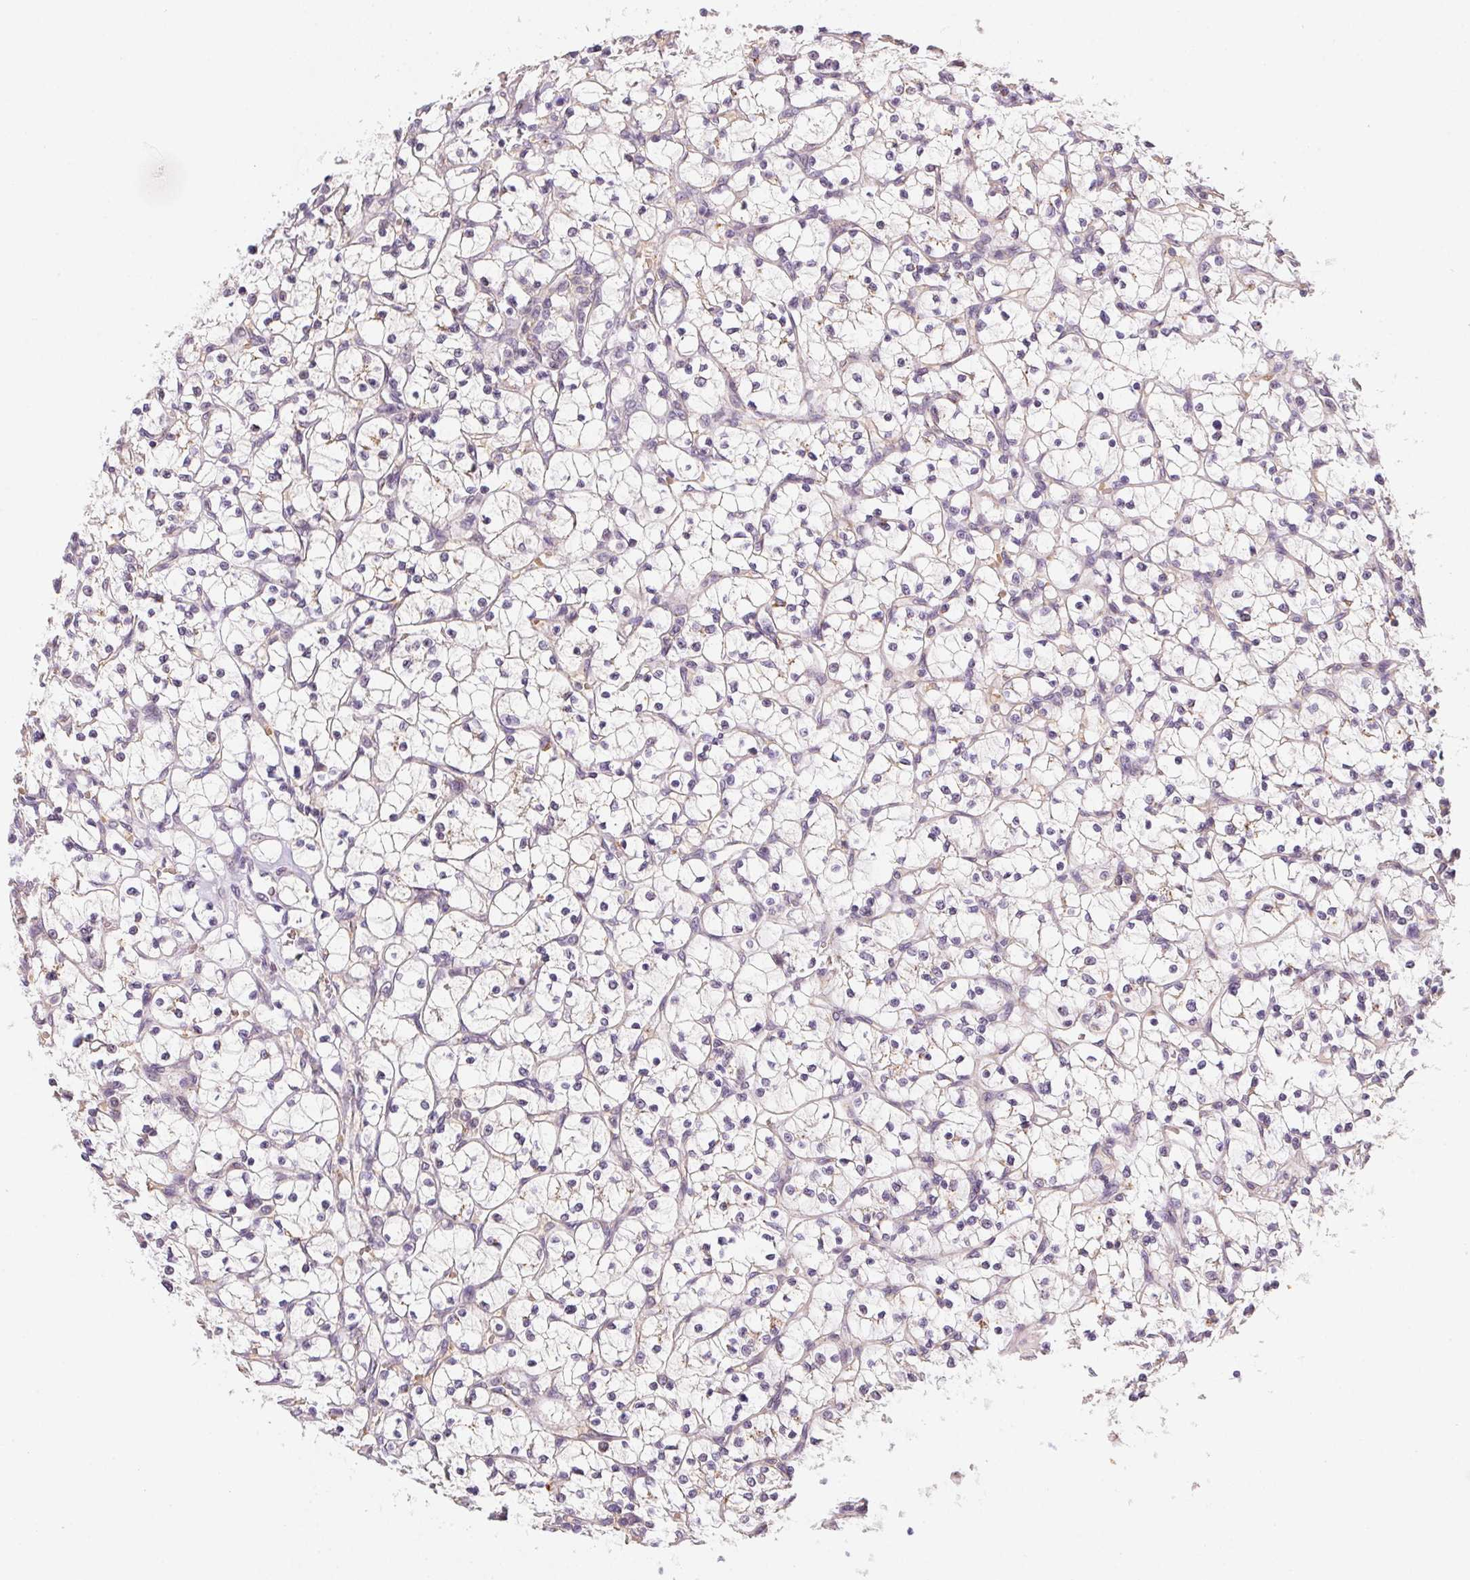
{"staining": {"intensity": "negative", "quantity": "none", "location": "none"}, "tissue": "renal cancer", "cell_type": "Tumor cells", "image_type": "cancer", "snomed": [{"axis": "morphology", "description": "Adenocarcinoma, NOS"}, {"axis": "topography", "description": "Kidney"}], "caption": "Immunohistochemistry photomicrograph of neoplastic tissue: adenocarcinoma (renal) stained with DAB (3,3'-diaminobenzidine) reveals no significant protein positivity in tumor cells.", "gene": "METTL13", "patient": {"sex": "female", "age": 64}}